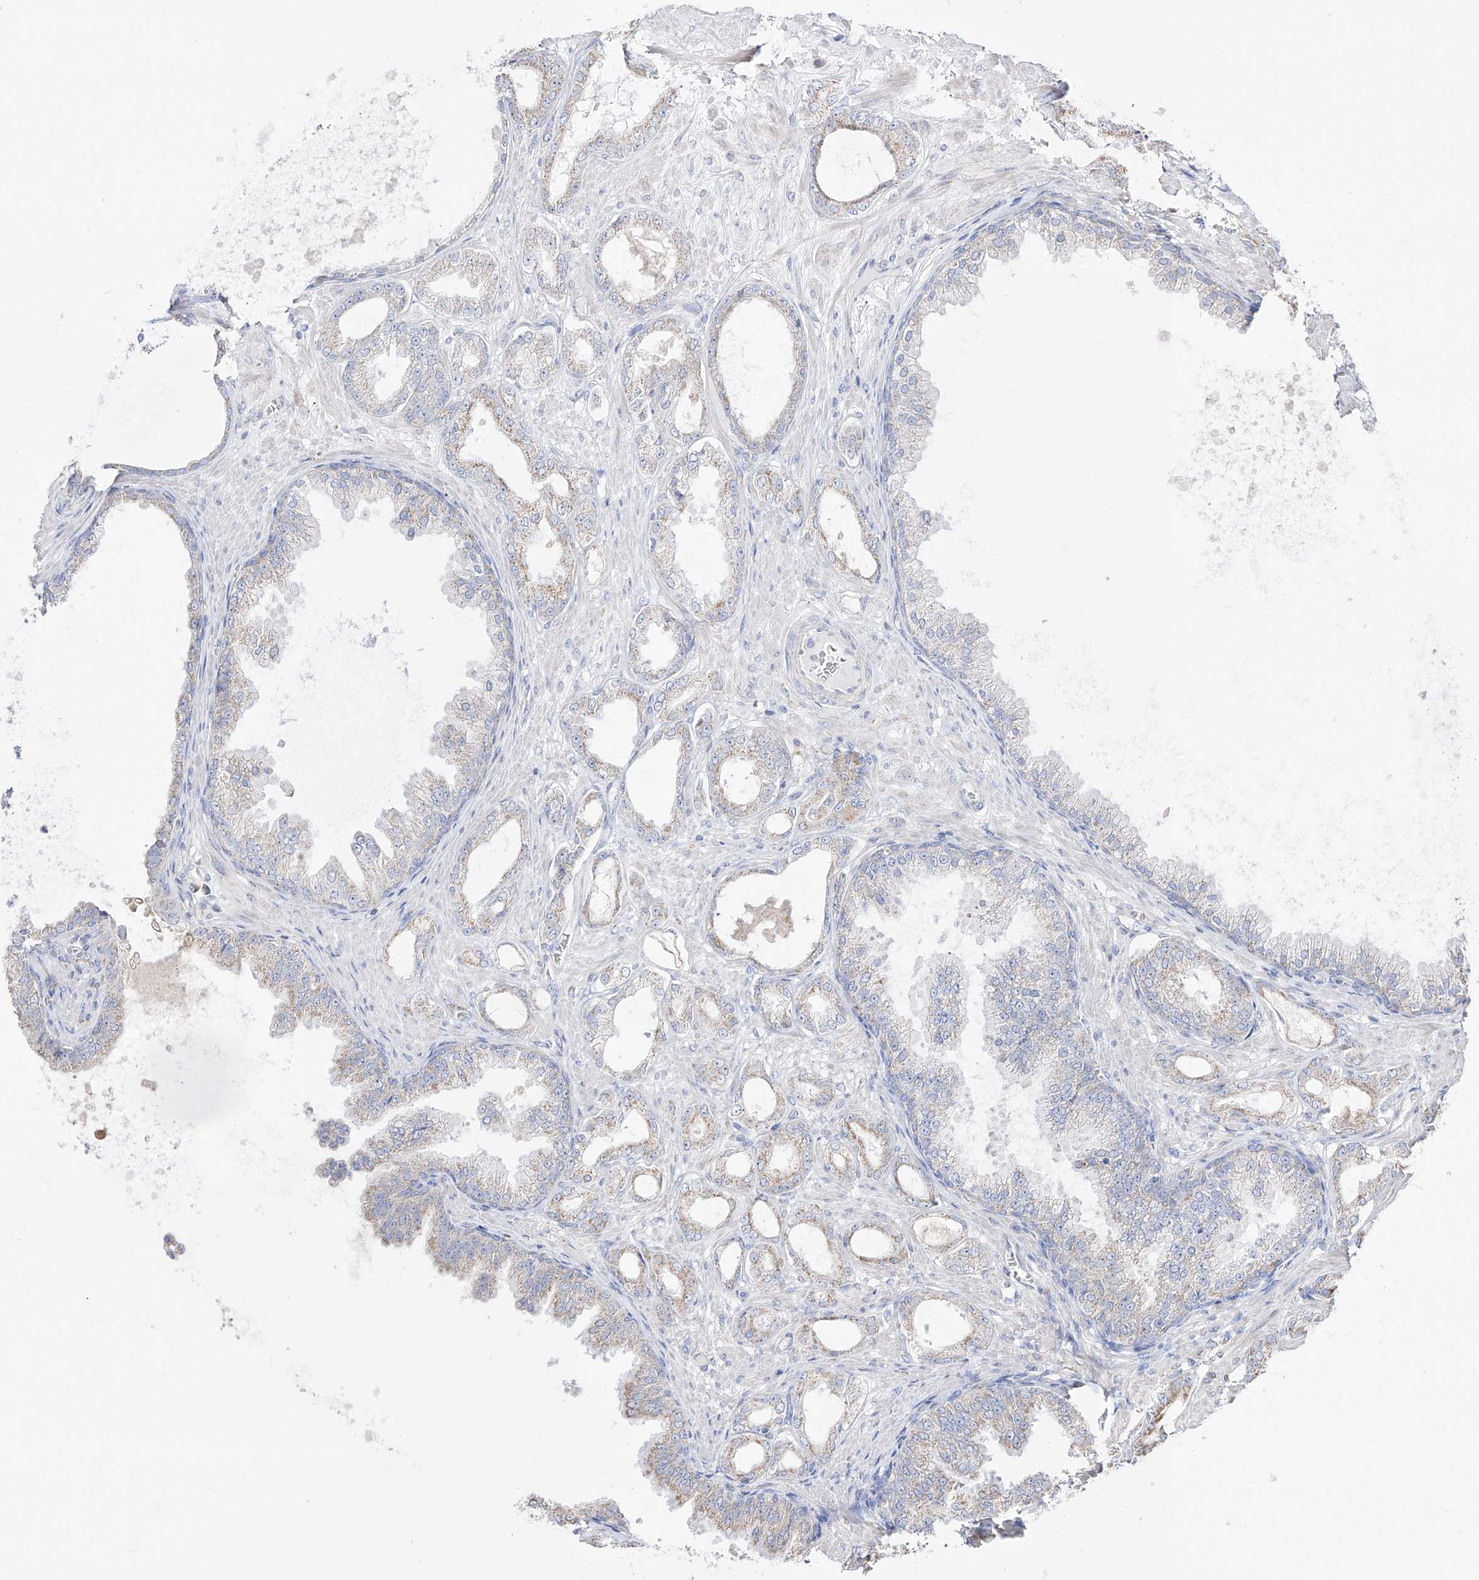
{"staining": {"intensity": "weak", "quantity": "<25%", "location": "cytoplasmic/membranous"}, "tissue": "prostate cancer", "cell_type": "Tumor cells", "image_type": "cancer", "snomed": [{"axis": "morphology", "description": "Adenocarcinoma, Low grade"}, {"axis": "topography", "description": "Prostate"}], "caption": "Adenocarcinoma (low-grade) (prostate) stained for a protein using immunohistochemistry displays no staining tumor cells.", "gene": "RCHY1", "patient": {"sex": "male", "age": 63}}